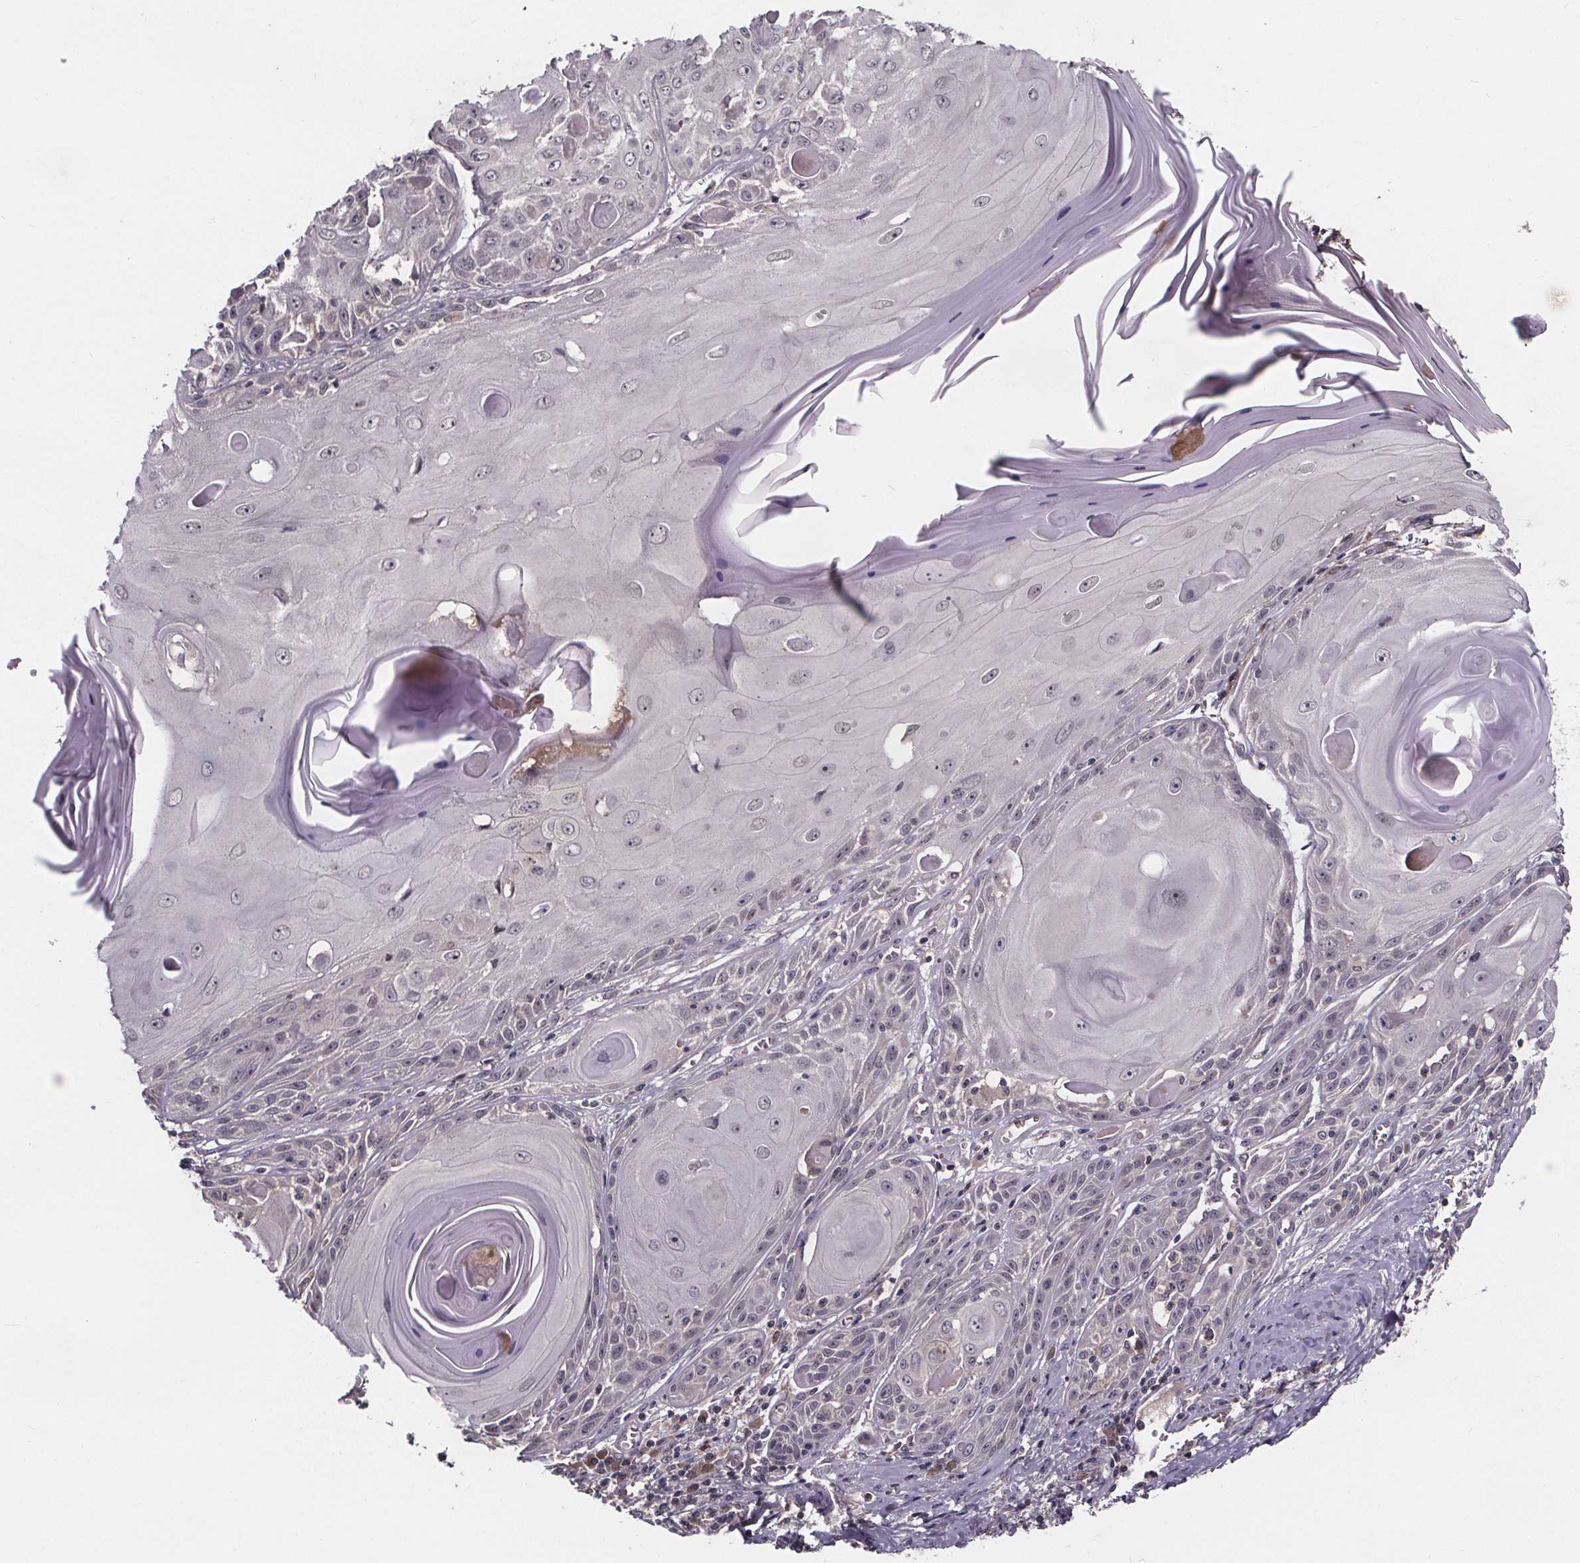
{"staining": {"intensity": "negative", "quantity": "none", "location": "none"}, "tissue": "skin cancer", "cell_type": "Tumor cells", "image_type": "cancer", "snomed": [{"axis": "morphology", "description": "Squamous cell carcinoma, NOS"}, {"axis": "topography", "description": "Skin"}, {"axis": "topography", "description": "Vulva"}], "caption": "Tumor cells show no significant staining in skin squamous cell carcinoma. (IHC, brightfield microscopy, high magnification).", "gene": "SMIM1", "patient": {"sex": "female", "age": 85}}